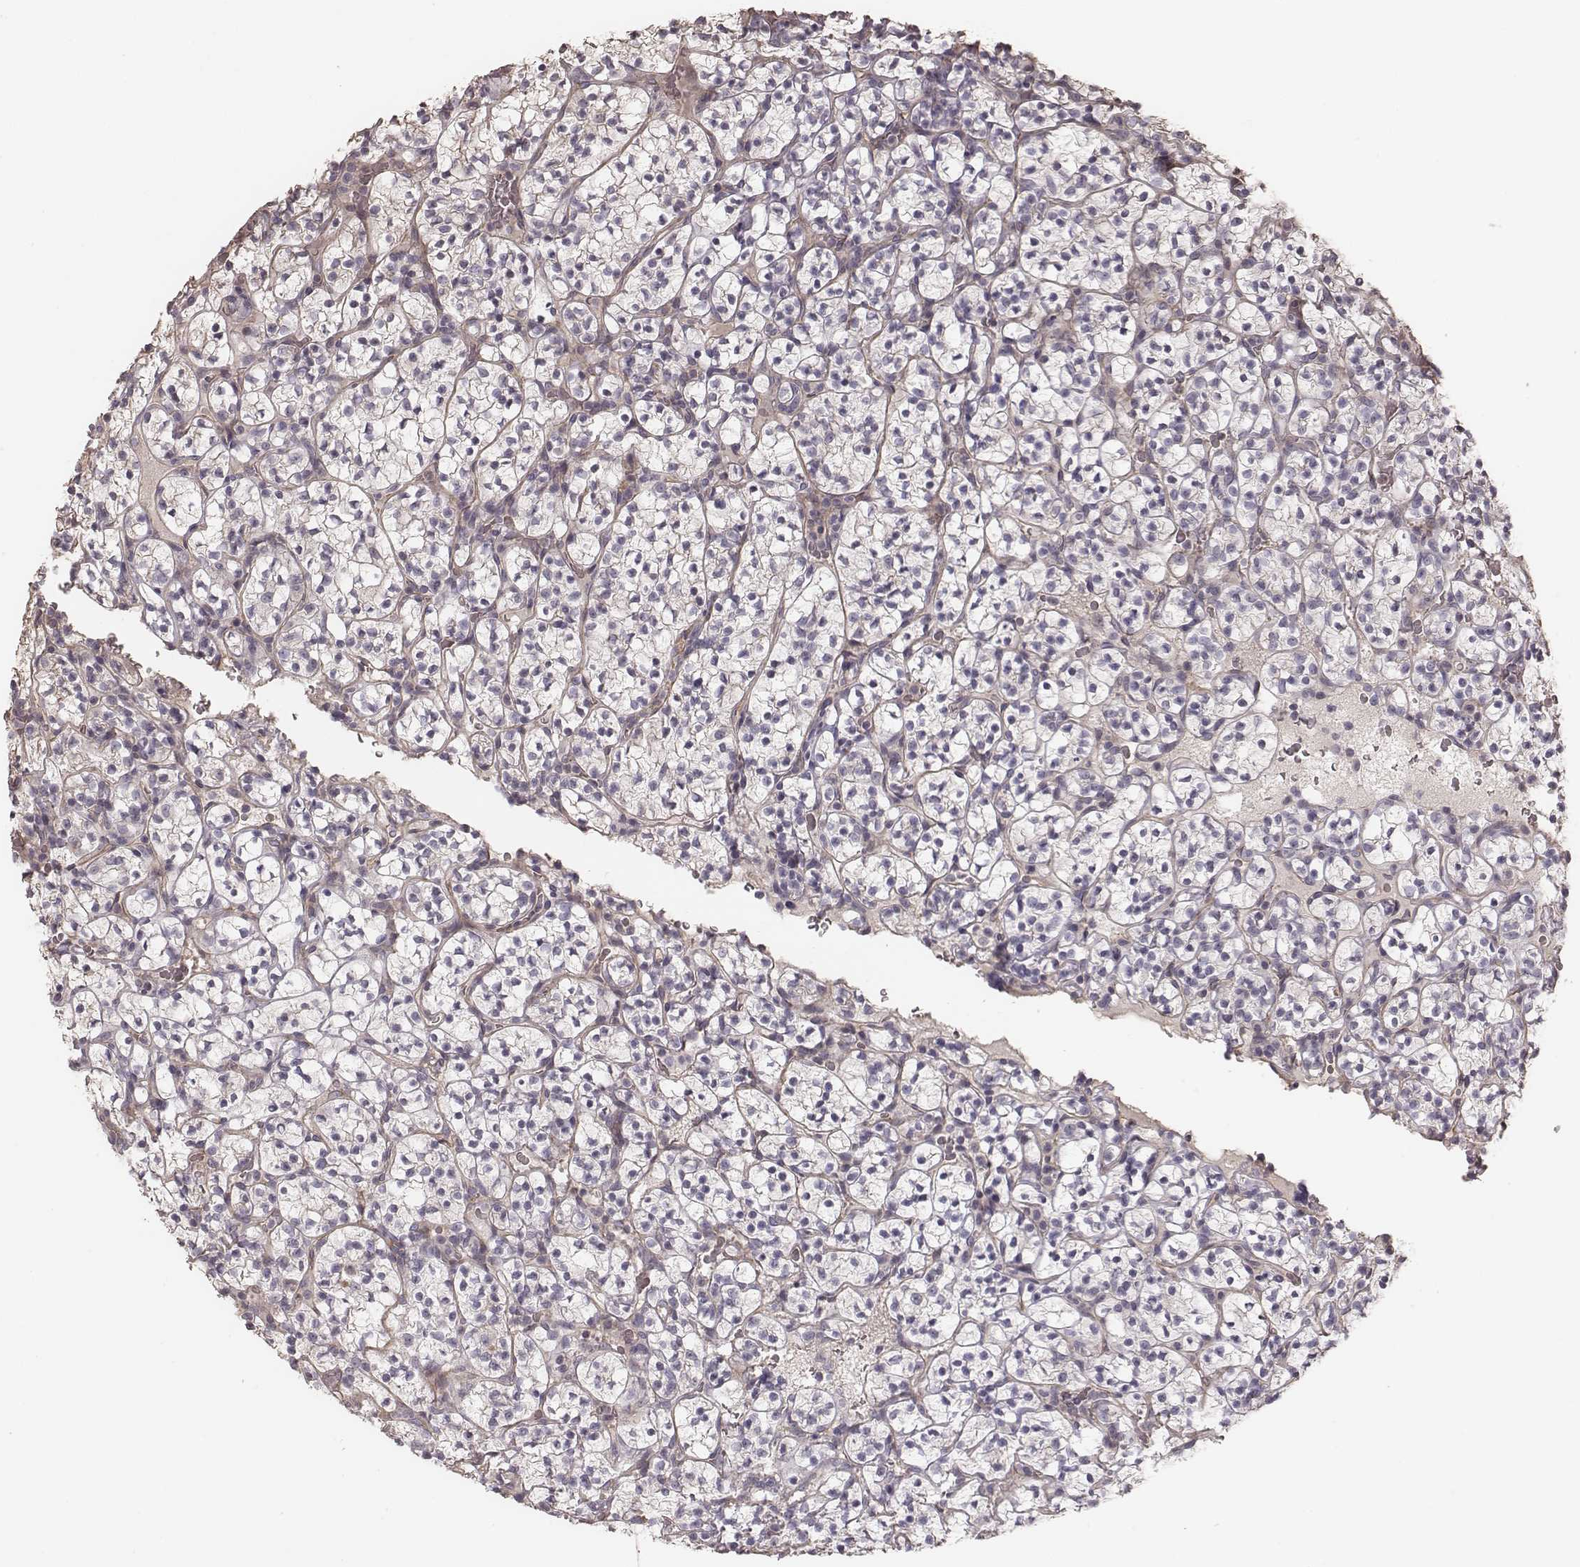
{"staining": {"intensity": "negative", "quantity": "none", "location": "none"}, "tissue": "renal cancer", "cell_type": "Tumor cells", "image_type": "cancer", "snomed": [{"axis": "morphology", "description": "Adenocarcinoma, NOS"}, {"axis": "topography", "description": "Kidney"}], "caption": "There is no significant expression in tumor cells of renal adenocarcinoma.", "gene": "OTOGL", "patient": {"sex": "female", "age": 89}}